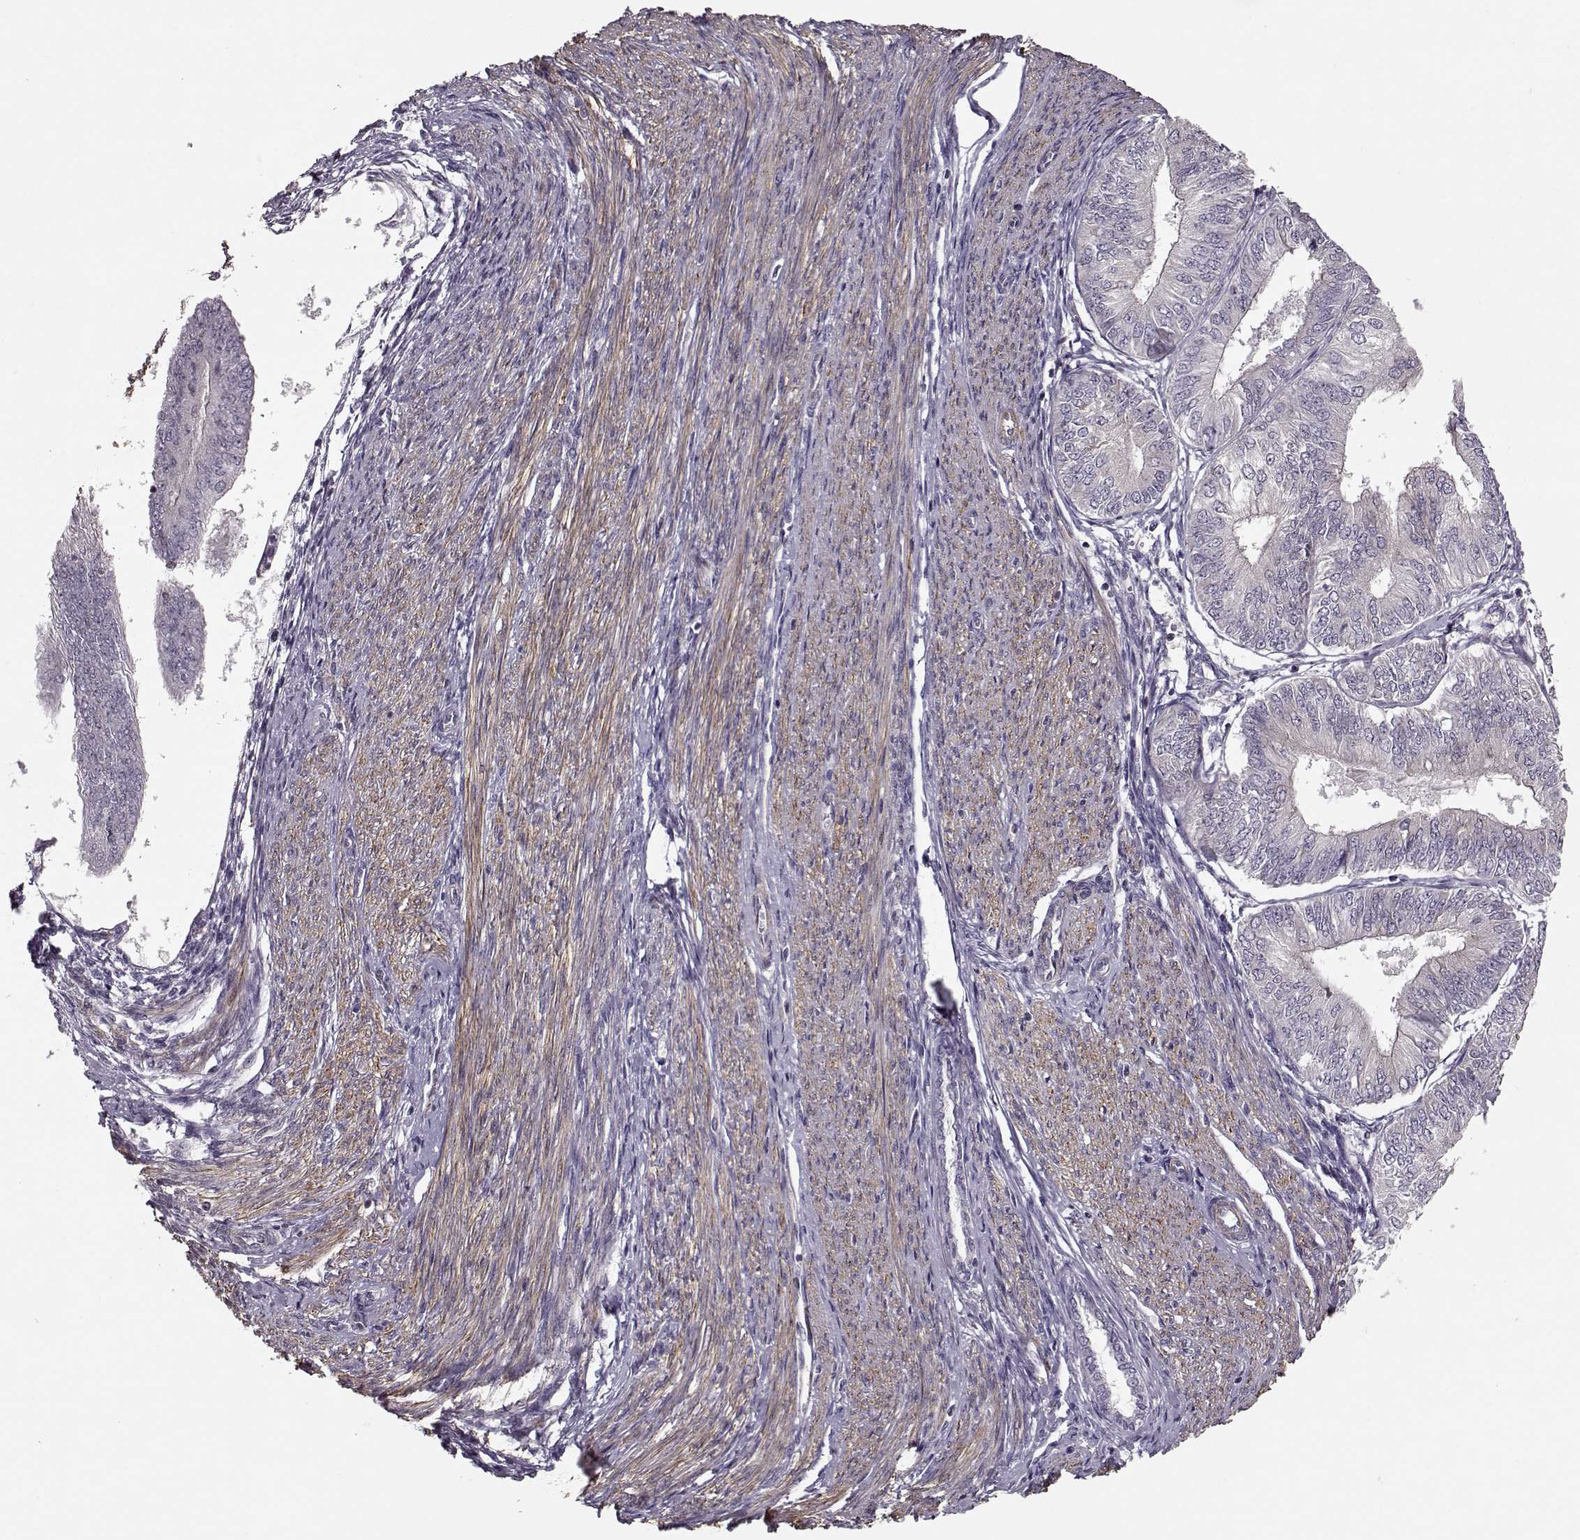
{"staining": {"intensity": "negative", "quantity": "none", "location": "none"}, "tissue": "endometrial cancer", "cell_type": "Tumor cells", "image_type": "cancer", "snomed": [{"axis": "morphology", "description": "Adenocarcinoma, NOS"}, {"axis": "topography", "description": "Endometrium"}], "caption": "Immunohistochemical staining of adenocarcinoma (endometrial) displays no significant staining in tumor cells. (Stains: DAB (3,3'-diaminobenzidine) immunohistochemistry (IHC) with hematoxylin counter stain, Microscopy: brightfield microscopy at high magnification).", "gene": "SLAIN2", "patient": {"sex": "female", "age": 58}}